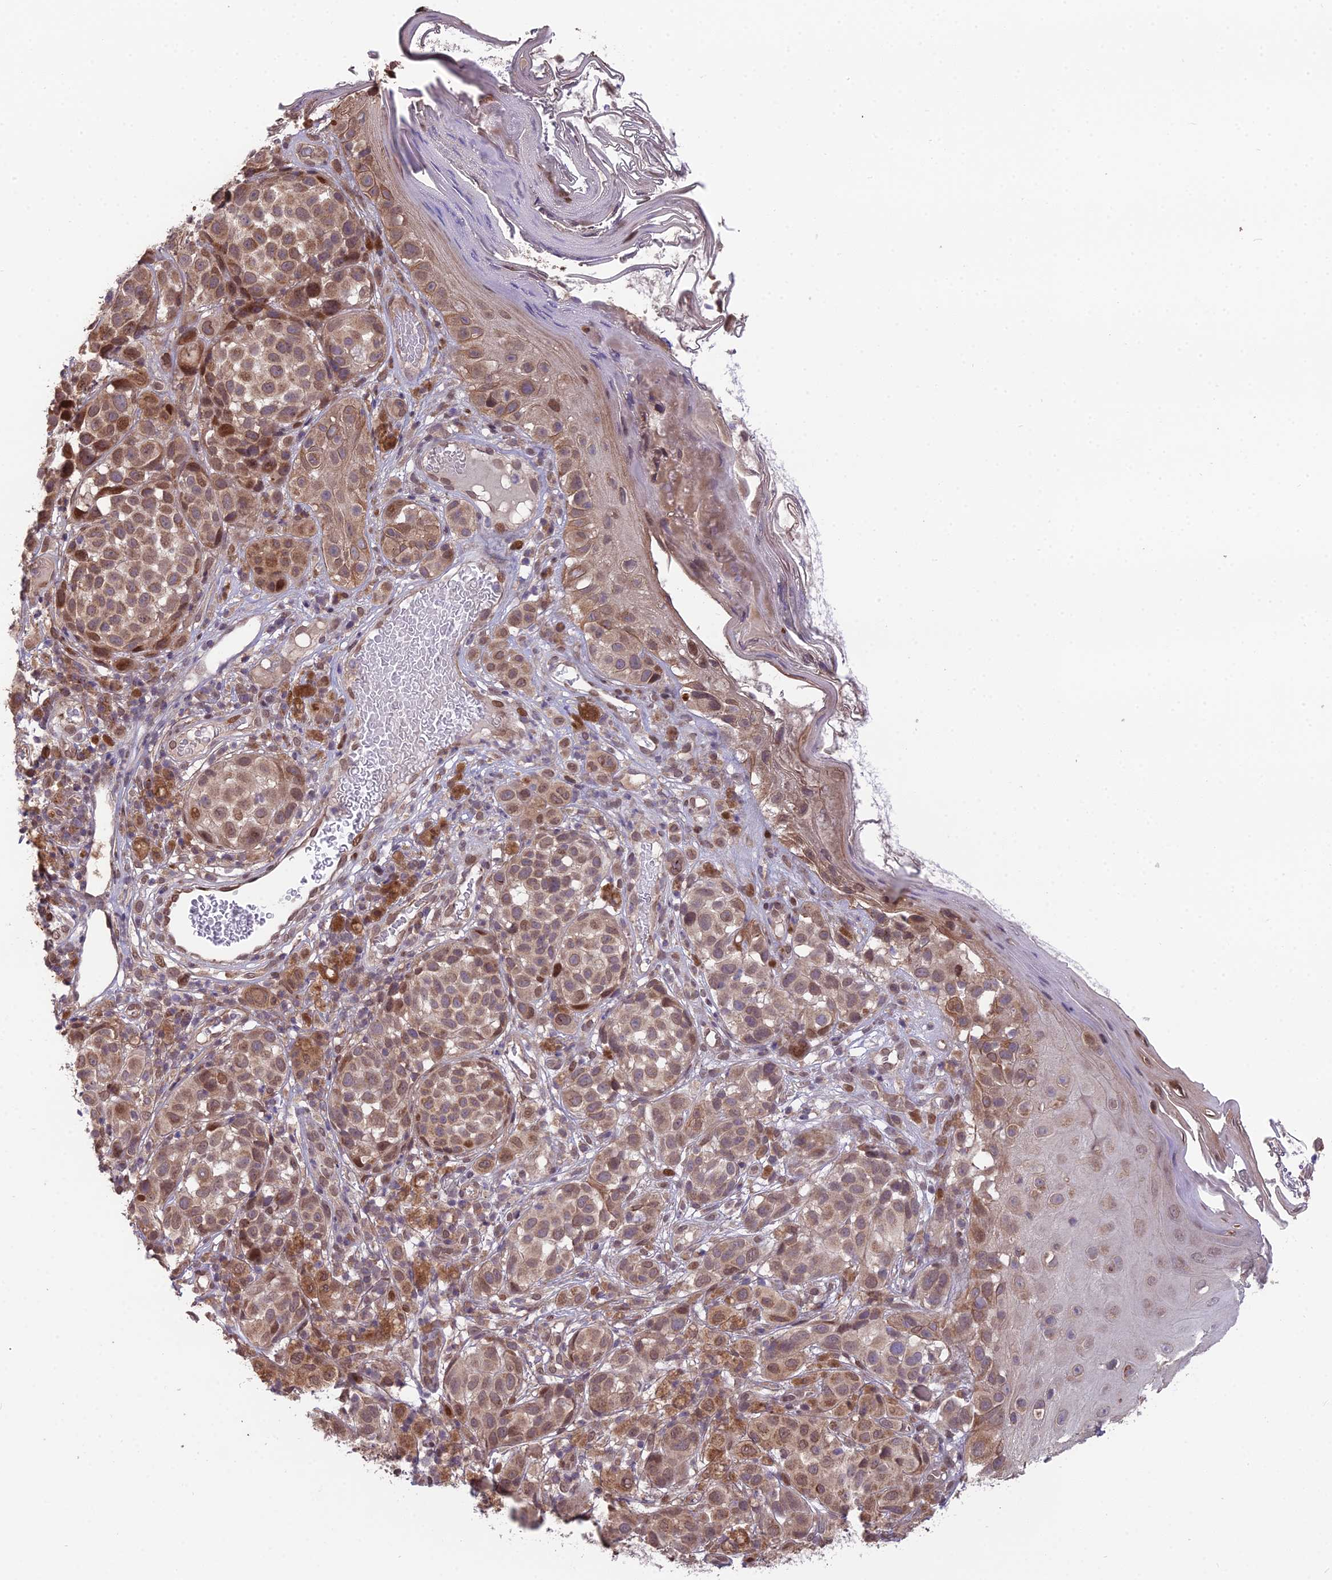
{"staining": {"intensity": "moderate", "quantity": ">75%", "location": "cytoplasmic/membranous,nuclear"}, "tissue": "melanoma", "cell_type": "Tumor cells", "image_type": "cancer", "snomed": [{"axis": "morphology", "description": "Malignant melanoma, NOS"}, {"axis": "topography", "description": "Skin"}], "caption": "Human malignant melanoma stained with a protein marker exhibits moderate staining in tumor cells.", "gene": "CYP2R1", "patient": {"sex": "male", "age": 38}}